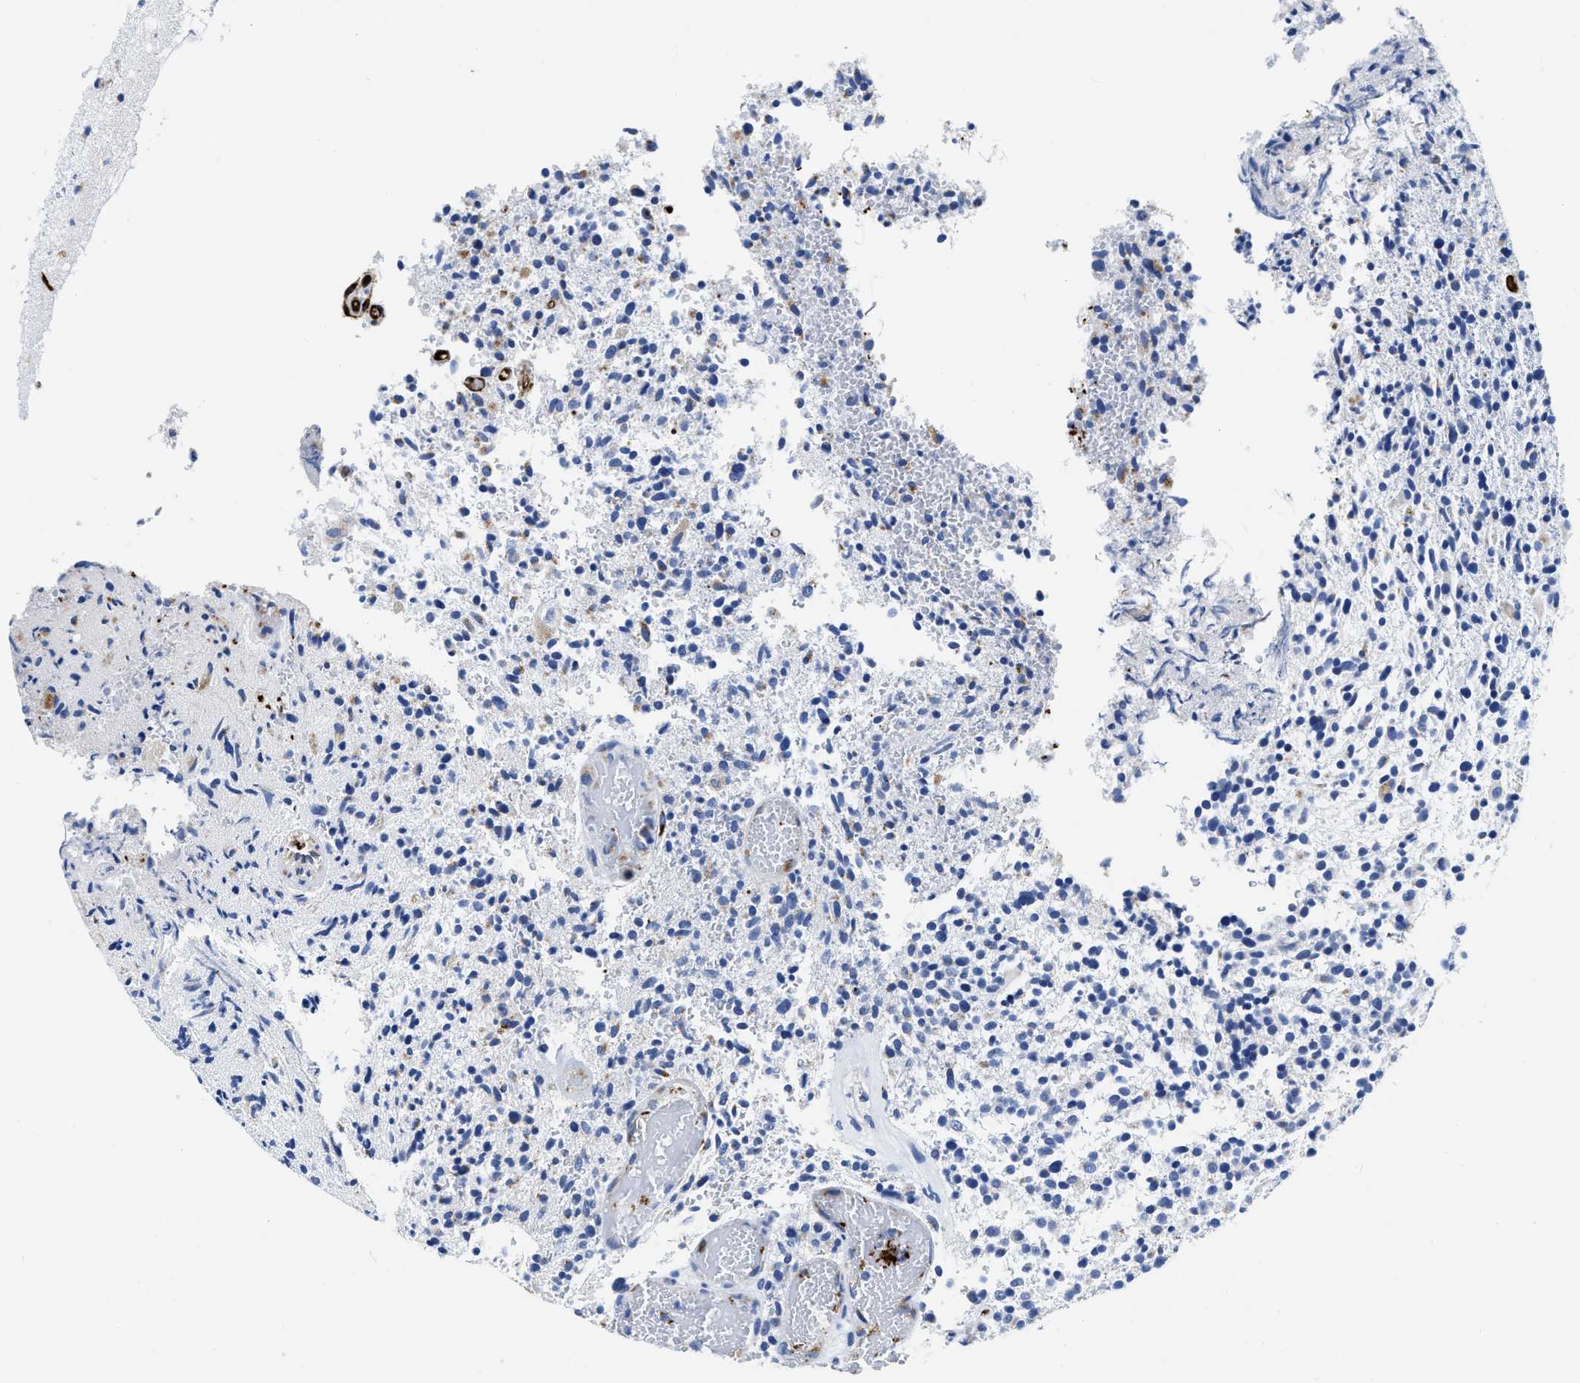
{"staining": {"intensity": "negative", "quantity": "none", "location": "none"}, "tissue": "glioma", "cell_type": "Tumor cells", "image_type": "cancer", "snomed": [{"axis": "morphology", "description": "Glioma, malignant, High grade"}, {"axis": "topography", "description": "Brain"}], "caption": "Tumor cells are negative for brown protein staining in malignant high-grade glioma.", "gene": "TVP23B", "patient": {"sex": "male", "age": 72}}